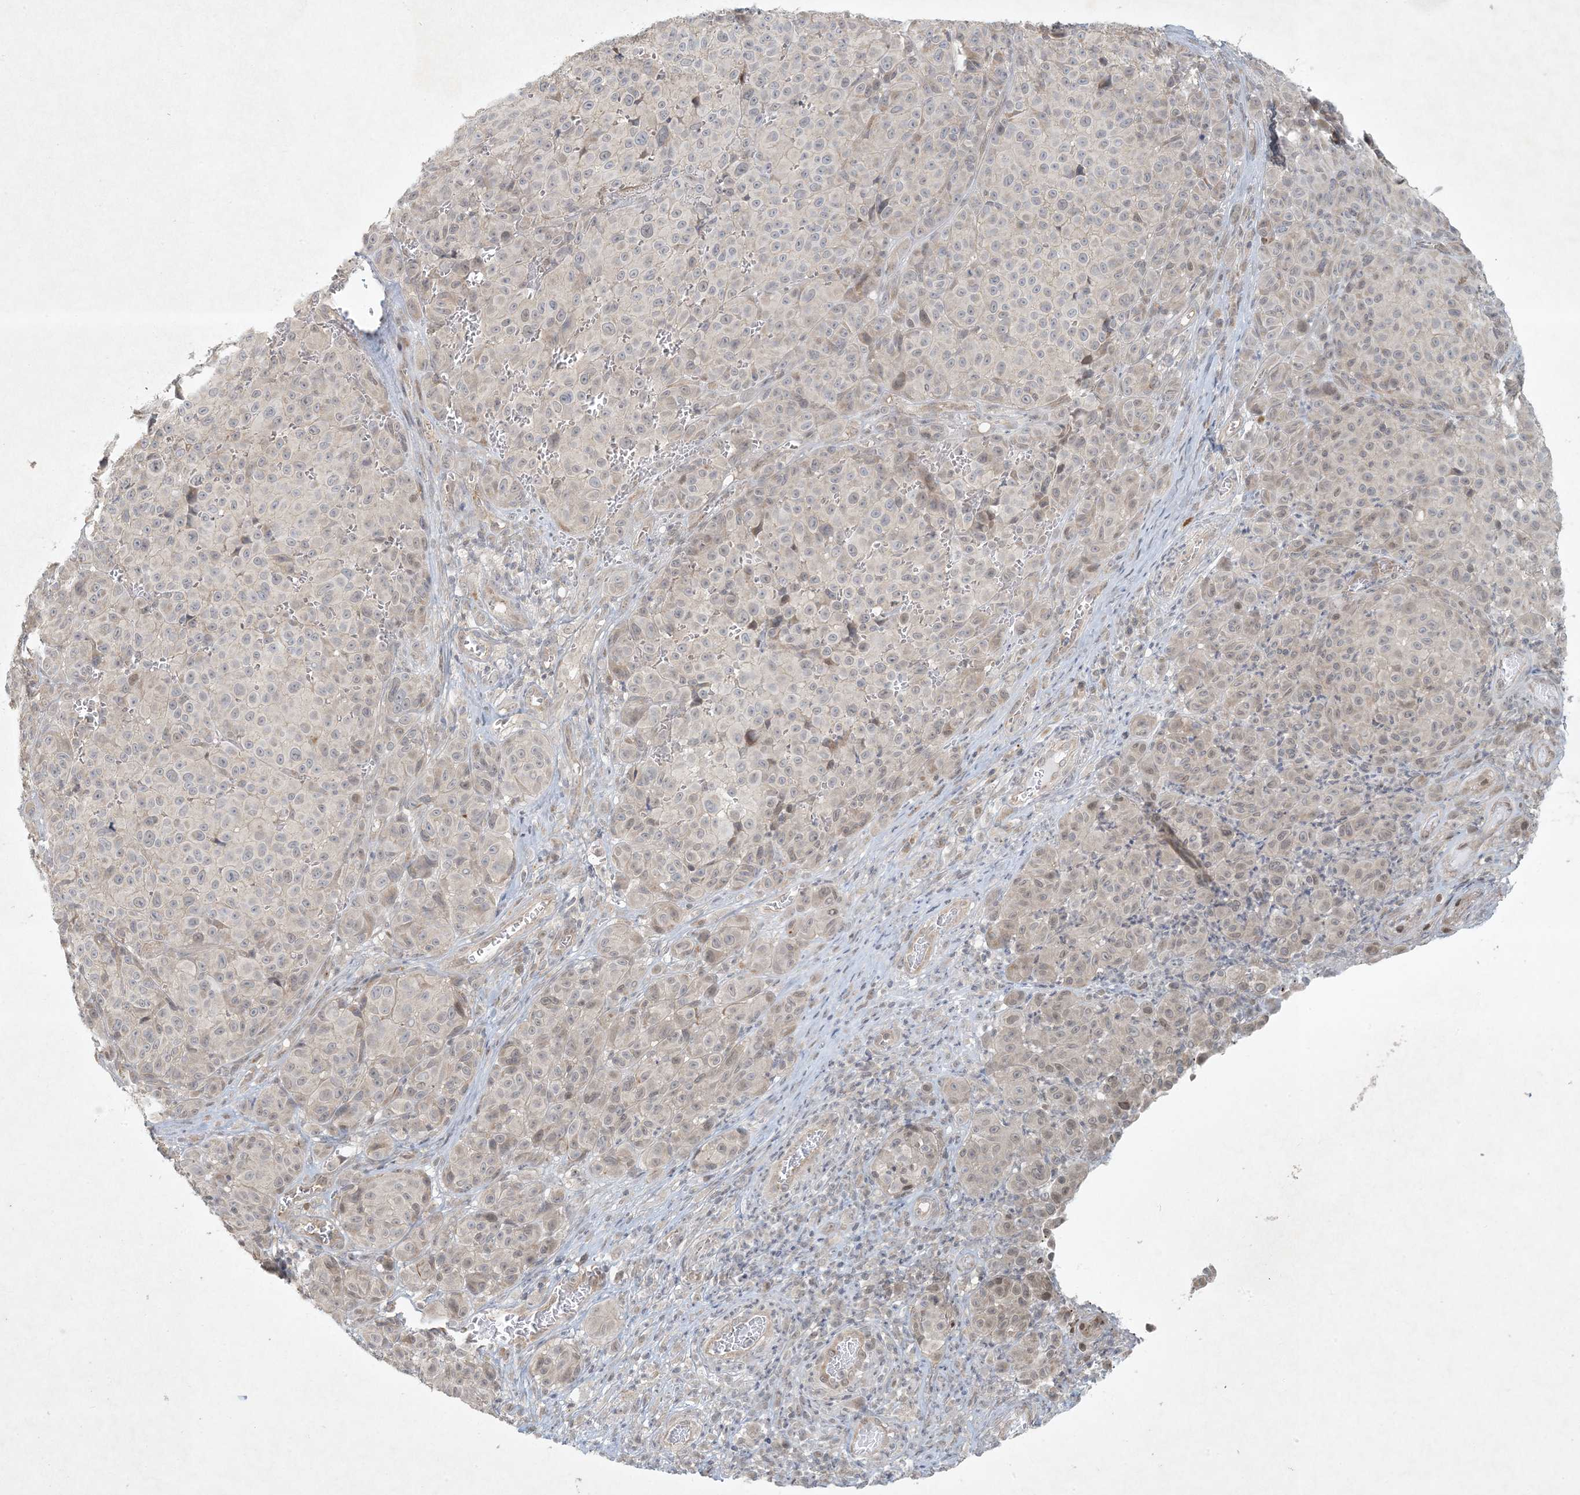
{"staining": {"intensity": "weak", "quantity": "<25%", "location": "cytoplasmic/membranous"}, "tissue": "melanoma", "cell_type": "Tumor cells", "image_type": "cancer", "snomed": [{"axis": "morphology", "description": "Malignant melanoma, NOS"}, {"axis": "topography", "description": "Skin"}], "caption": "This micrograph is of melanoma stained with immunohistochemistry to label a protein in brown with the nuclei are counter-stained blue. There is no positivity in tumor cells.", "gene": "BCORL1", "patient": {"sex": "male", "age": 73}}